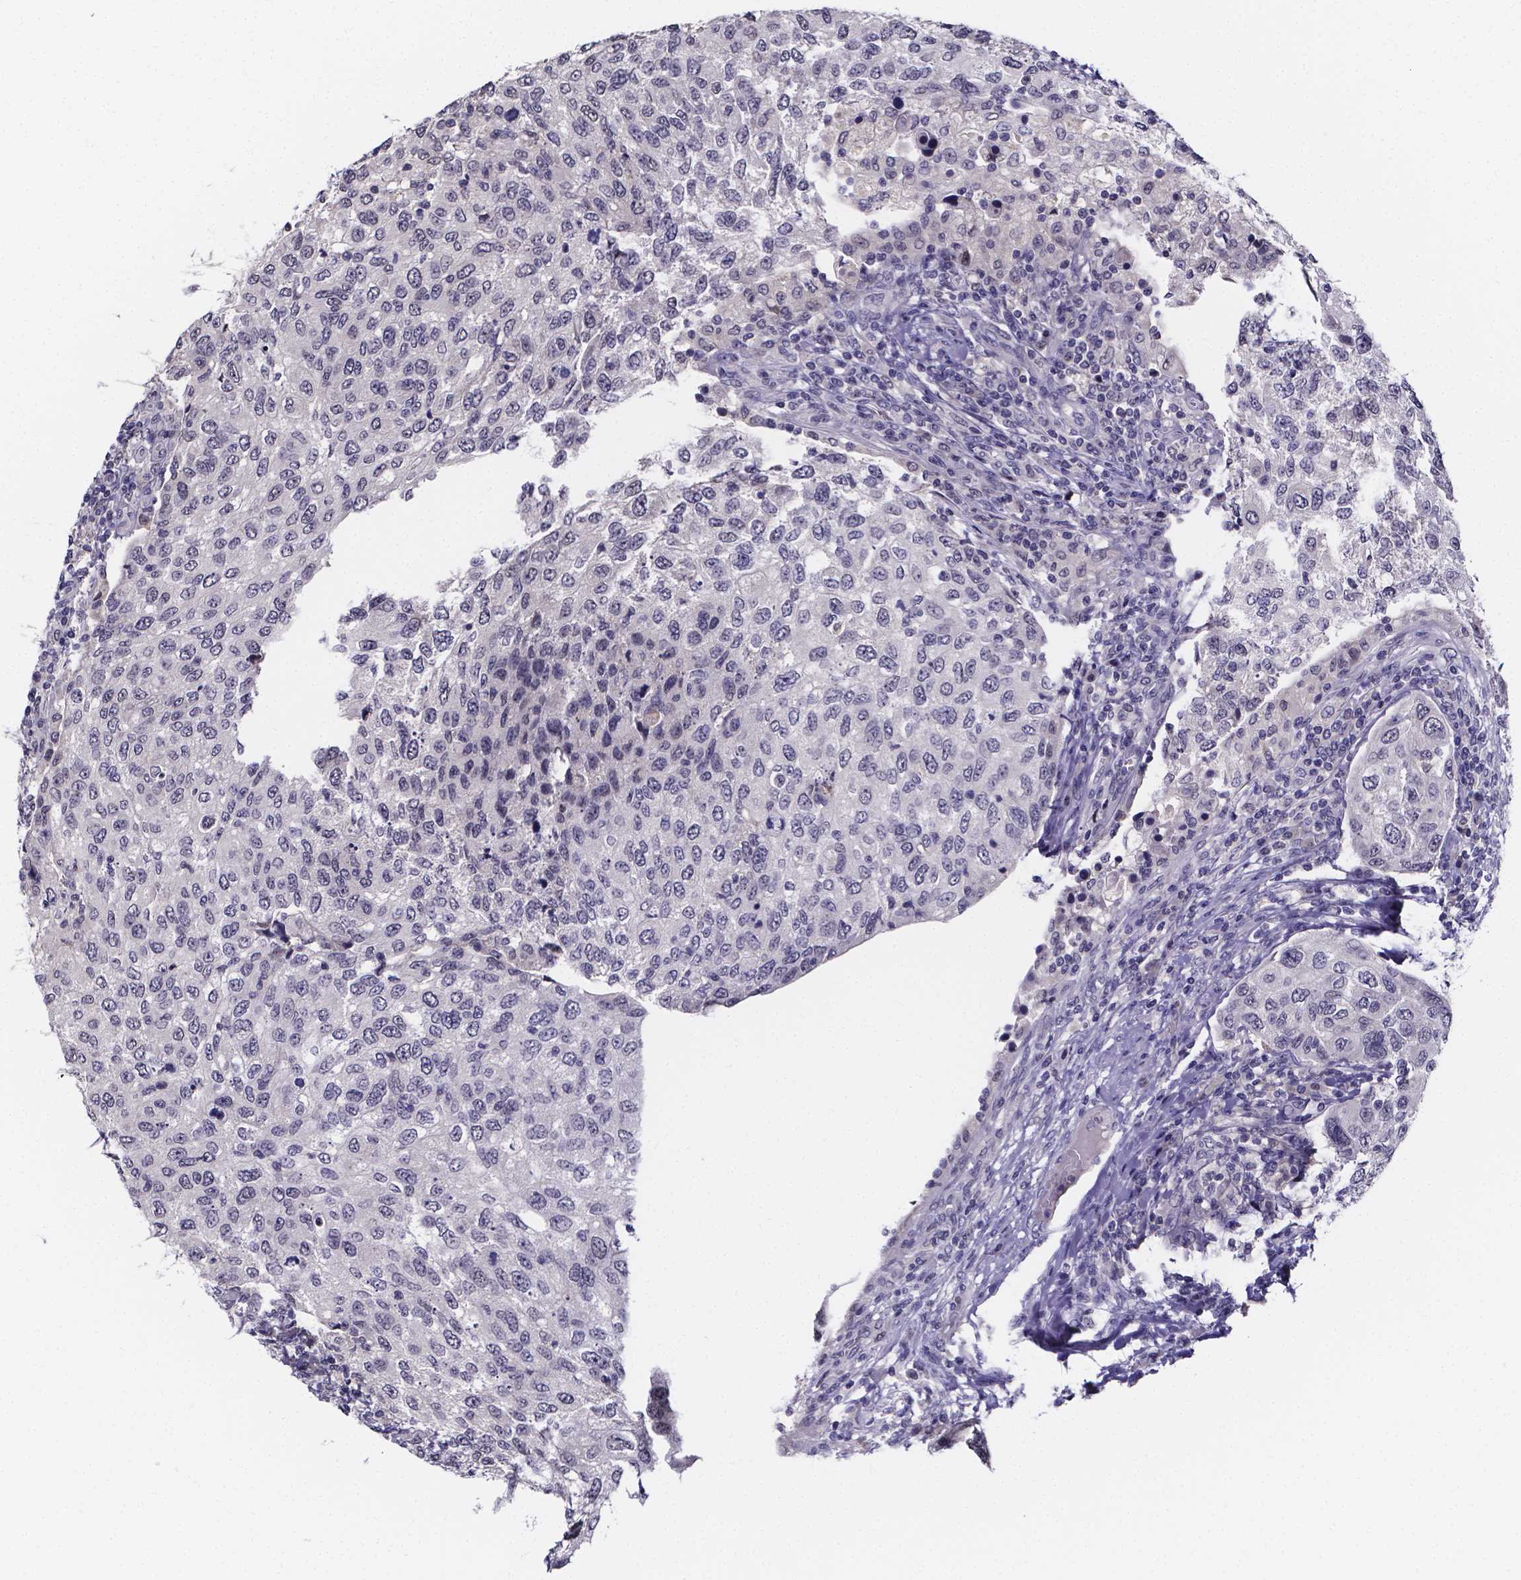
{"staining": {"intensity": "negative", "quantity": "none", "location": "none"}, "tissue": "urothelial cancer", "cell_type": "Tumor cells", "image_type": "cancer", "snomed": [{"axis": "morphology", "description": "Urothelial carcinoma, High grade"}, {"axis": "topography", "description": "Urinary bladder"}], "caption": "A micrograph of urothelial carcinoma (high-grade) stained for a protein reveals no brown staining in tumor cells. Nuclei are stained in blue.", "gene": "IZUMO1", "patient": {"sex": "female", "age": 78}}